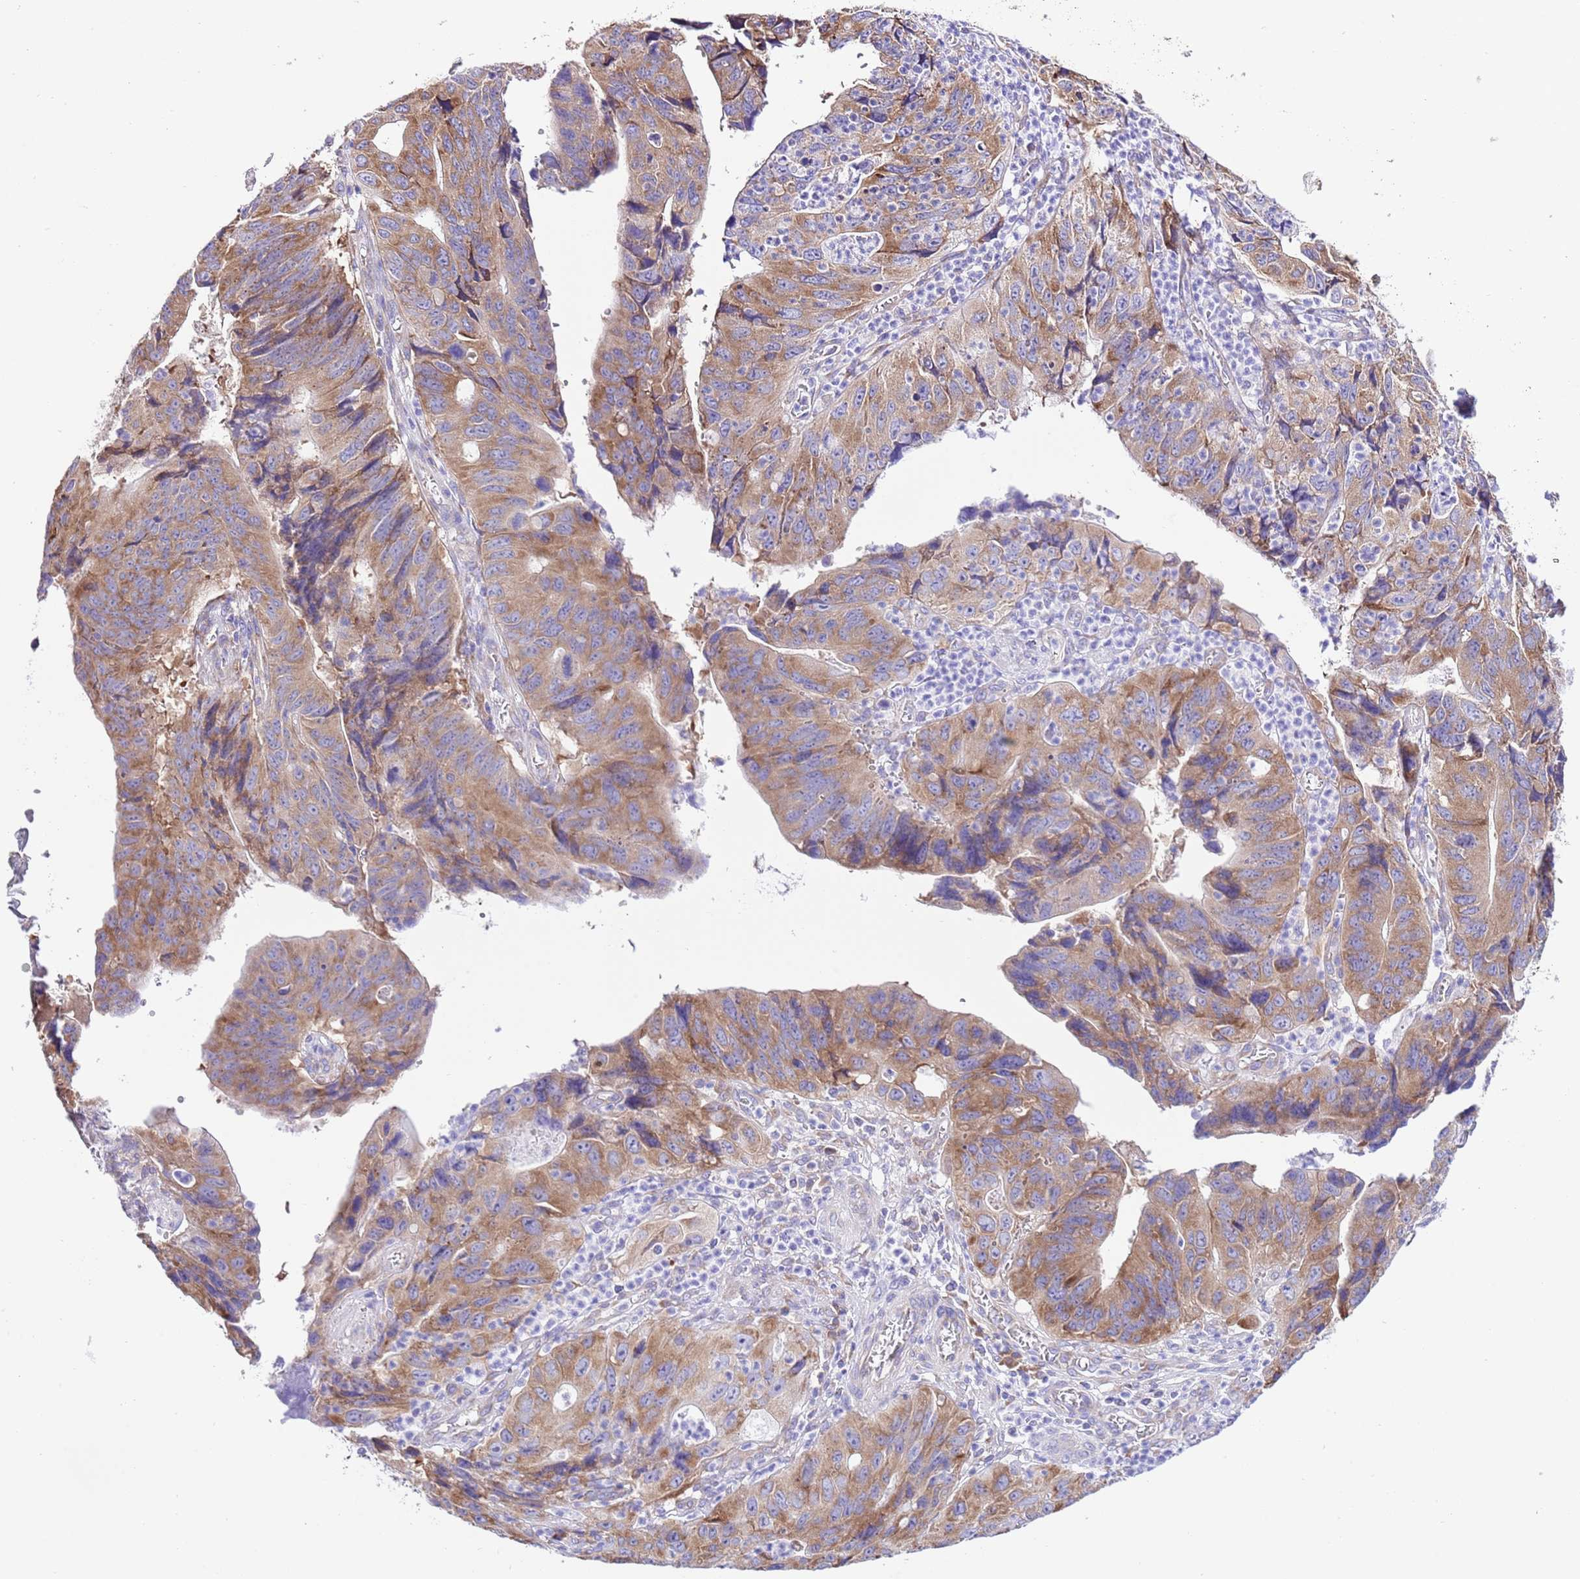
{"staining": {"intensity": "moderate", "quantity": ">75%", "location": "cytoplasmic/membranous"}, "tissue": "stomach cancer", "cell_type": "Tumor cells", "image_type": "cancer", "snomed": [{"axis": "morphology", "description": "Adenocarcinoma, NOS"}, {"axis": "topography", "description": "Stomach"}], "caption": "Stomach cancer (adenocarcinoma) stained with a brown dye displays moderate cytoplasmic/membranous positive staining in about >75% of tumor cells.", "gene": "RPS10", "patient": {"sex": "male", "age": 59}}